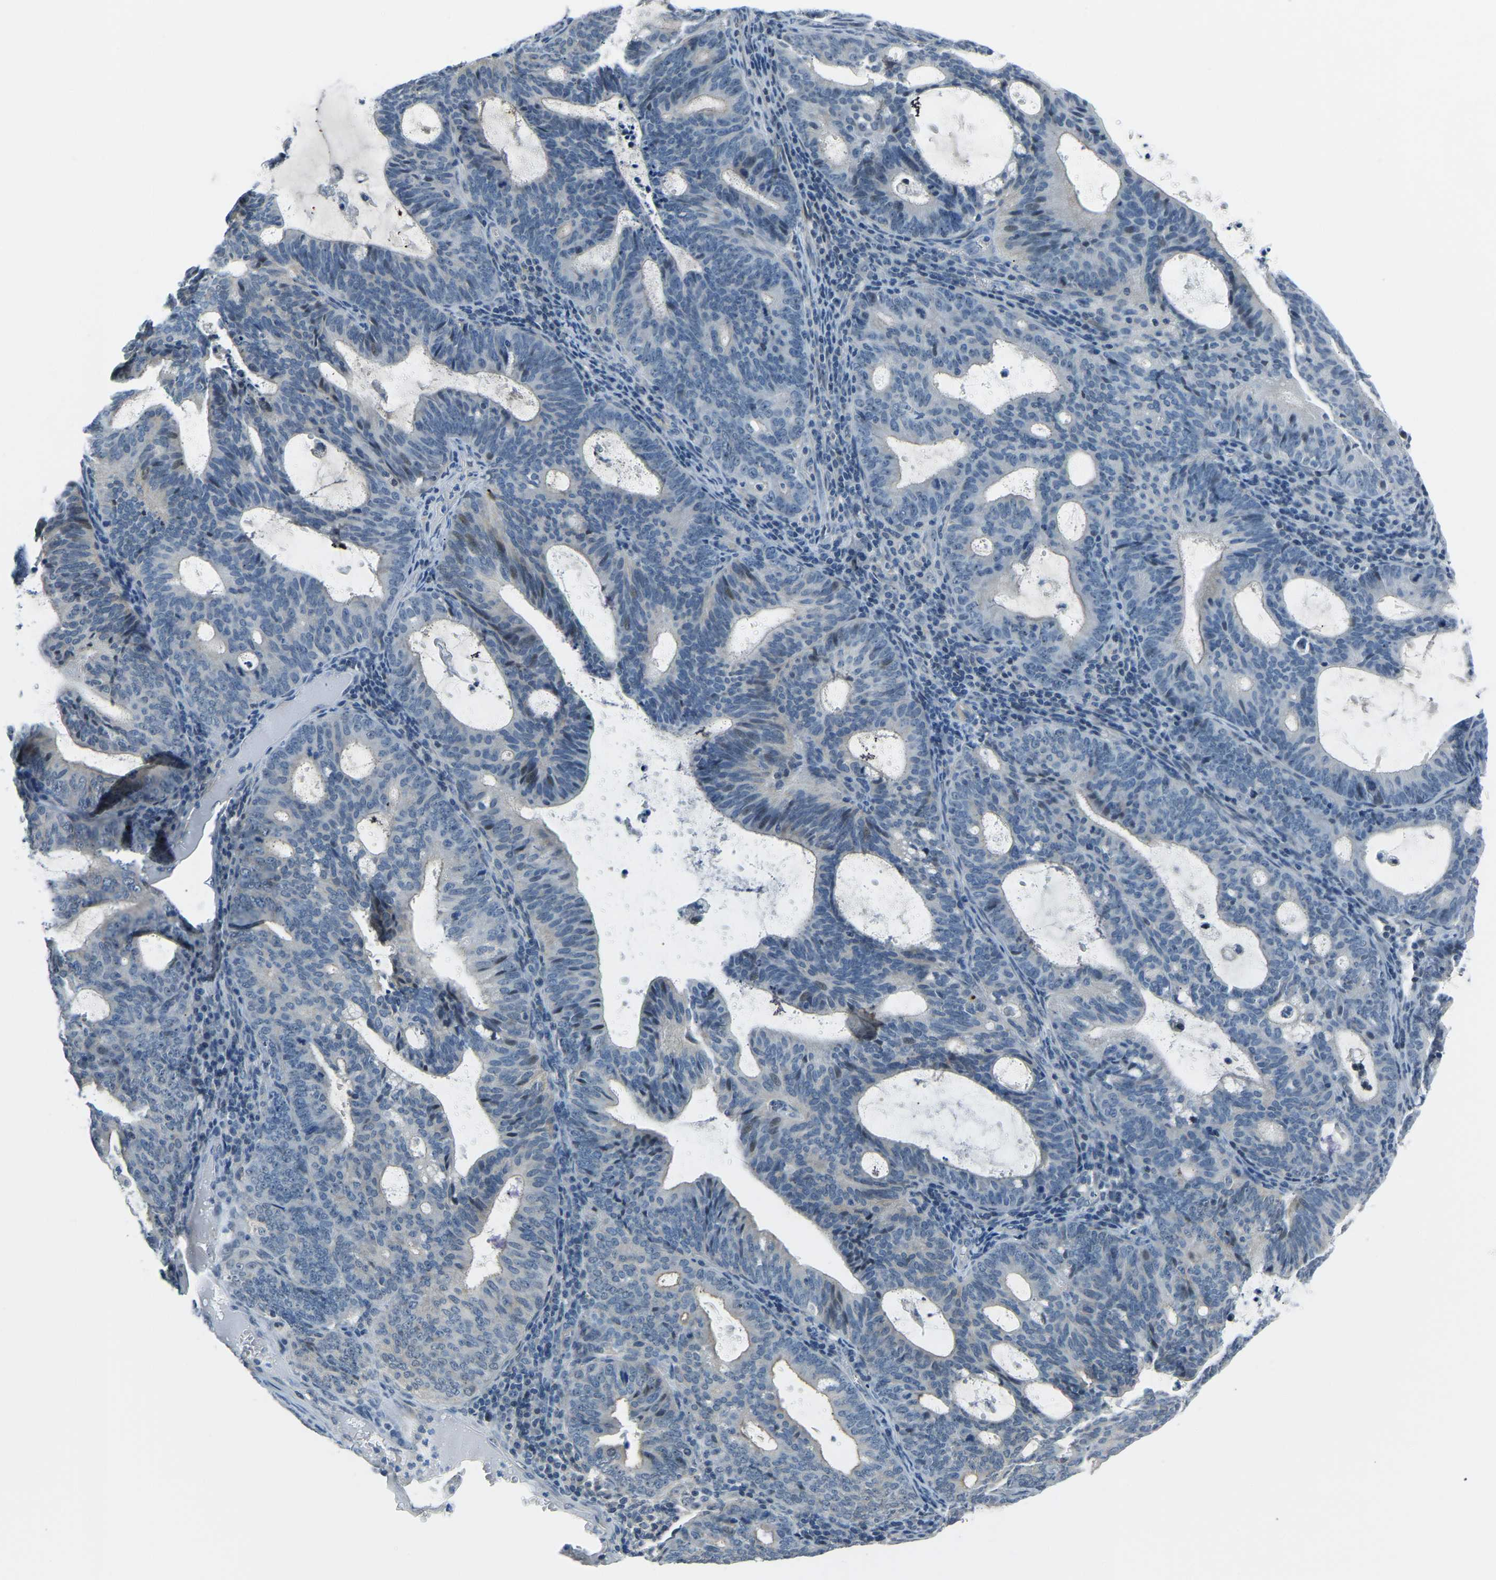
{"staining": {"intensity": "negative", "quantity": "none", "location": "none"}, "tissue": "endometrial cancer", "cell_type": "Tumor cells", "image_type": "cancer", "snomed": [{"axis": "morphology", "description": "Adenocarcinoma, NOS"}, {"axis": "topography", "description": "Uterus"}], "caption": "Tumor cells show no significant staining in endometrial cancer.", "gene": "RRP1", "patient": {"sex": "female", "age": 83}}